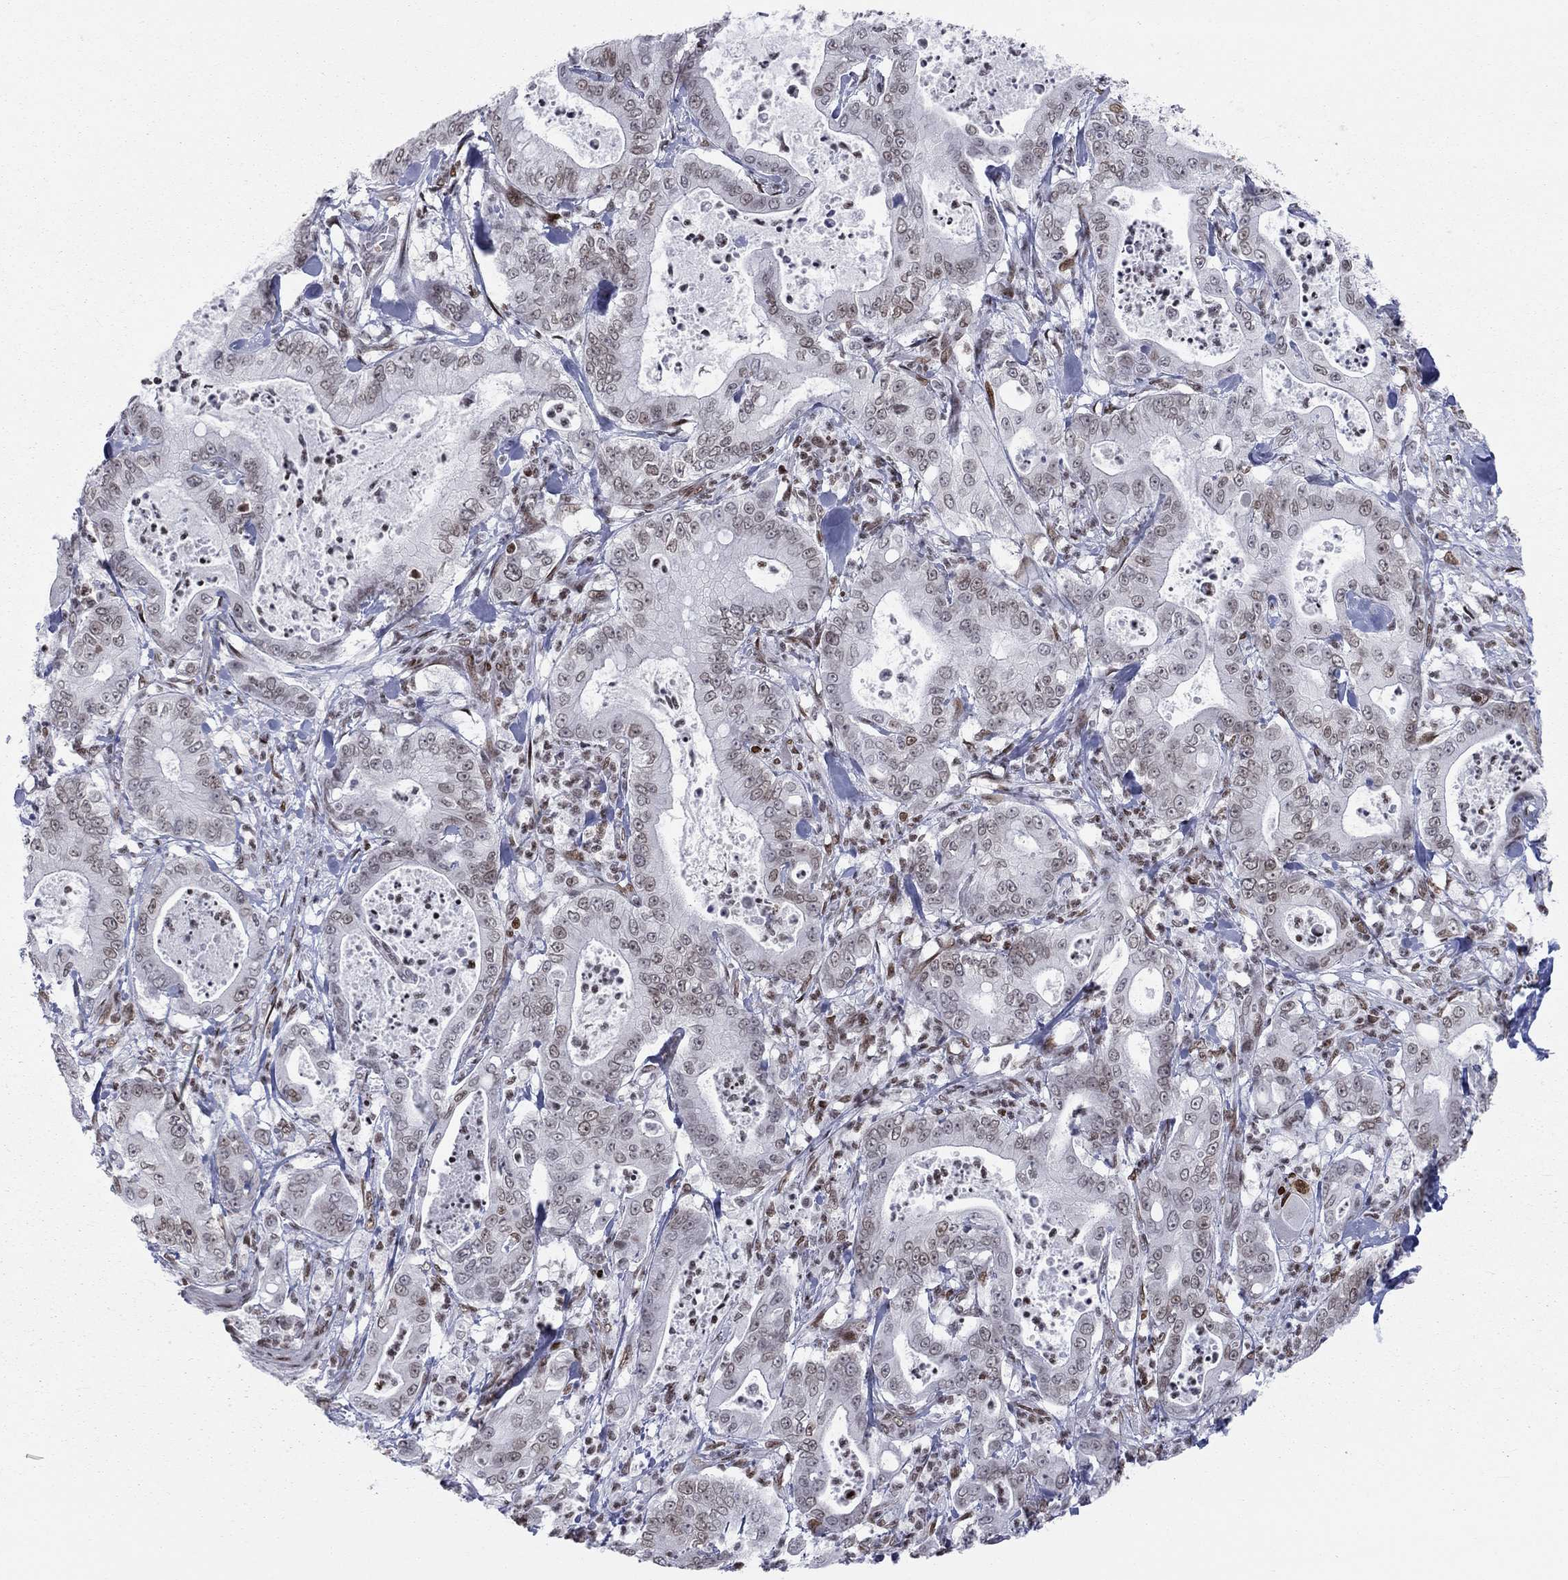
{"staining": {"intensity": "negative", "quantity": "none", "location": "none"}, "tissue": "pancreatic cancer", "cell_type": "Tumor cells", "image_type": "cancer", "snomed": [{"axis": "morphology", "description": "Adenocarcinoma, NOS"}, {"axis": "topography", "description": "Pancreas"}], "caption": "The image shows no staining of tumor cells in pancreatic cancer (adenocarcinoma).", "gene": "H2AX", "patient": {"sex": "male", "age": 71}}